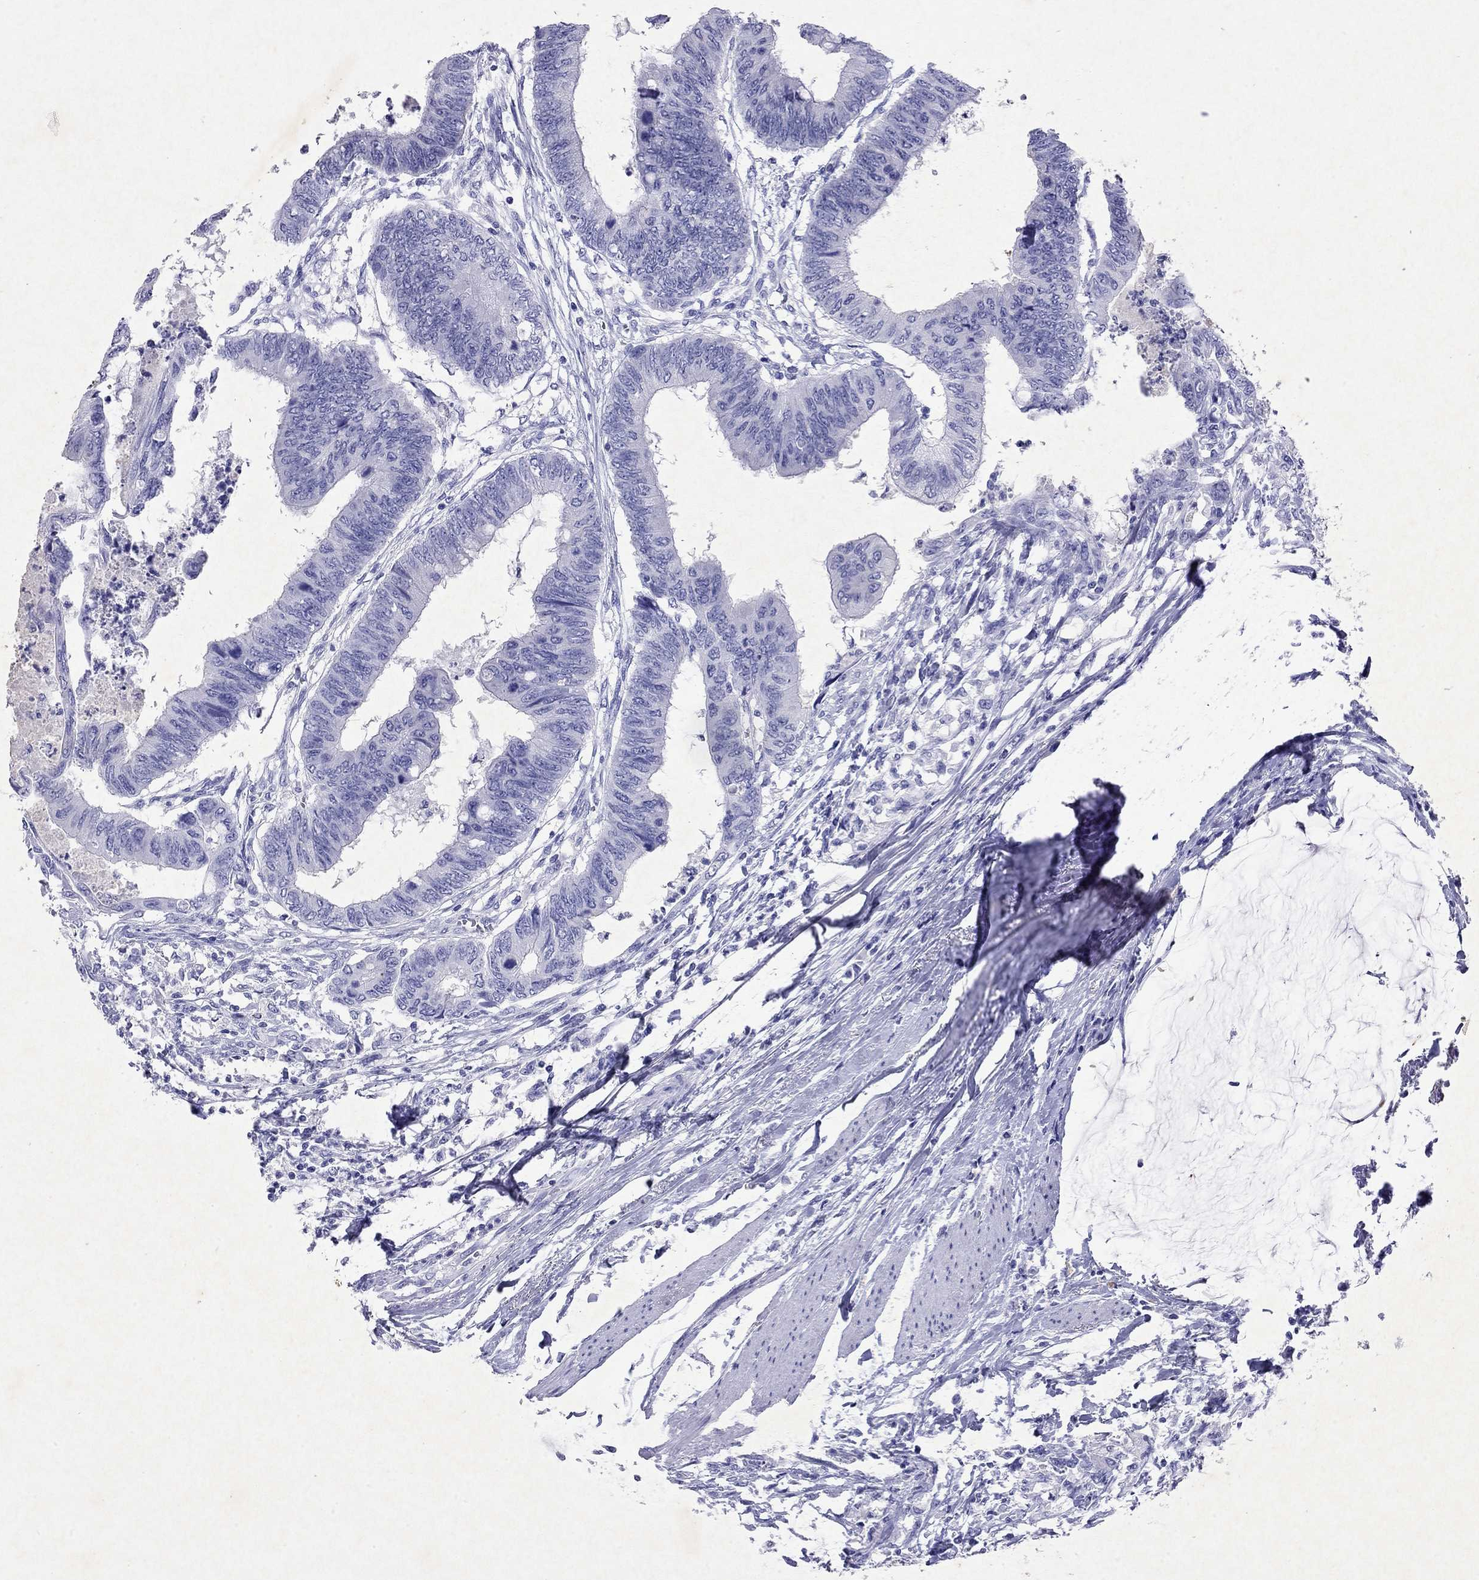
{"staining": {"intensity": "negative", "quantity": "none", "location": "none"}, "tissue": "colorectal cancer", "cell_type": "Tumor cells", "image_type": "cancer", "snomed": [{"axis": "morphology", "description": "Normal tissue, NOS"}, {"axis": "morphology", "description": "Adenocarcinoma, NOS"}, {"axis": "topography", "description": "Rectum"}, {"axis": "topography", "description": "Peripheral nerve tissue"}], "caption": "Colorectal adenocarcinoma was stained to show a protein in brown. There is no significant staining in tumor cells. (Stains: DAB (3,3'-diaminobenzidine) immunohistochemistry with hematoxylin counter stain, Microscopy: brightfield microscopy at high magnification).", "gene": "ARMC12", "patient": {"sex": "male", "age": 92}}